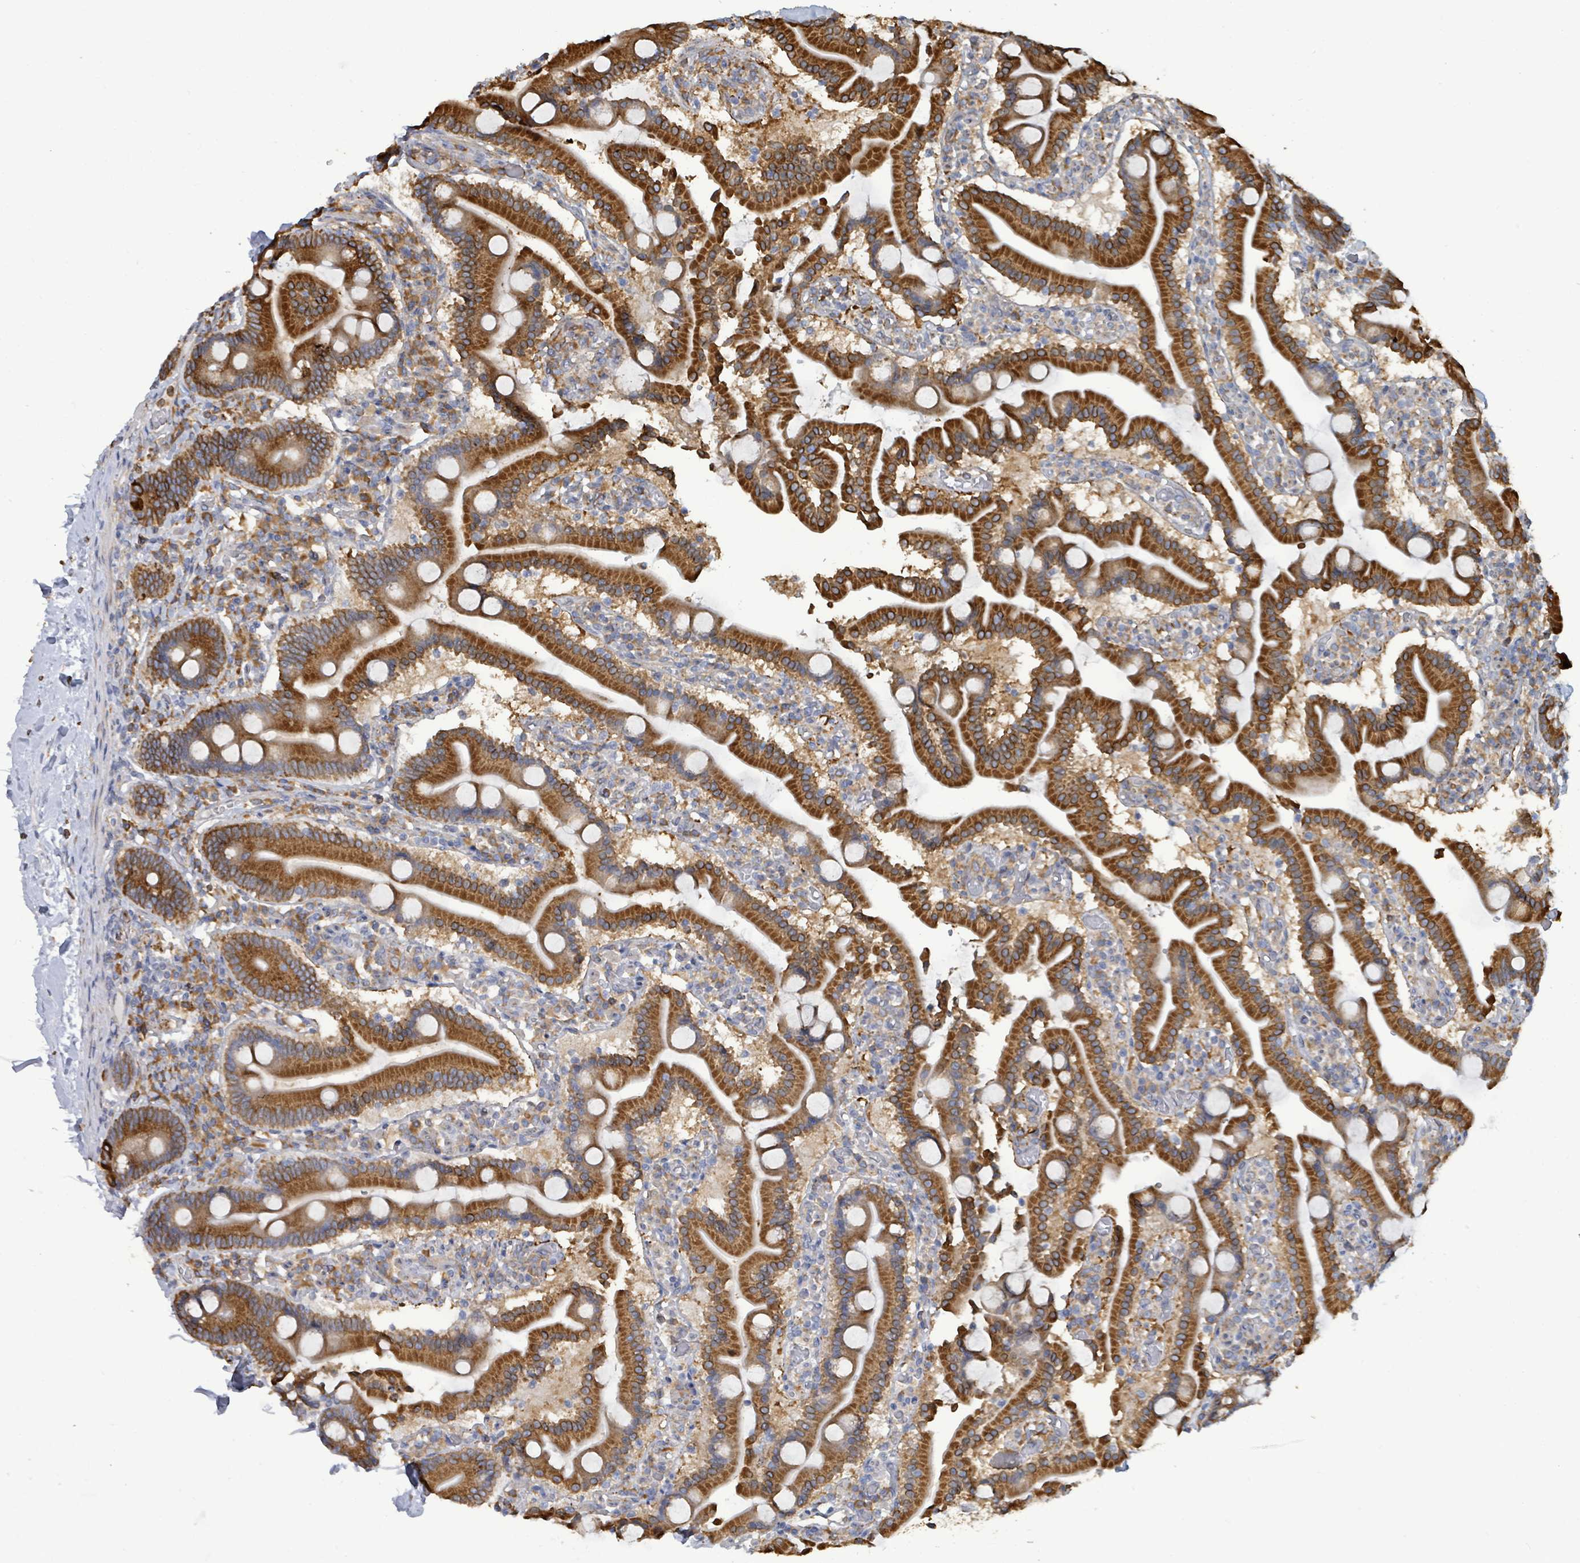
{"staining": {"intensity": "strong", "quantity": ">75%", "location": "cytoplasmic/membranous"}, "tissue": "duodenum", "cell_type": "Glandular cells", "image_type": "normal", "snomed": [{"axis": "morphology", "description": "Normal tissue, NOS"}, {"axis": "topography", "description": "Duodenum"}], "caption": "Glandular cells show high levels of strong cytoplasmic/membranous positivity in approximately >75% of cells in normal human duodenum.", "gene": "RFPL4AL1", "patient": {"sex": "male", "age": 55}}